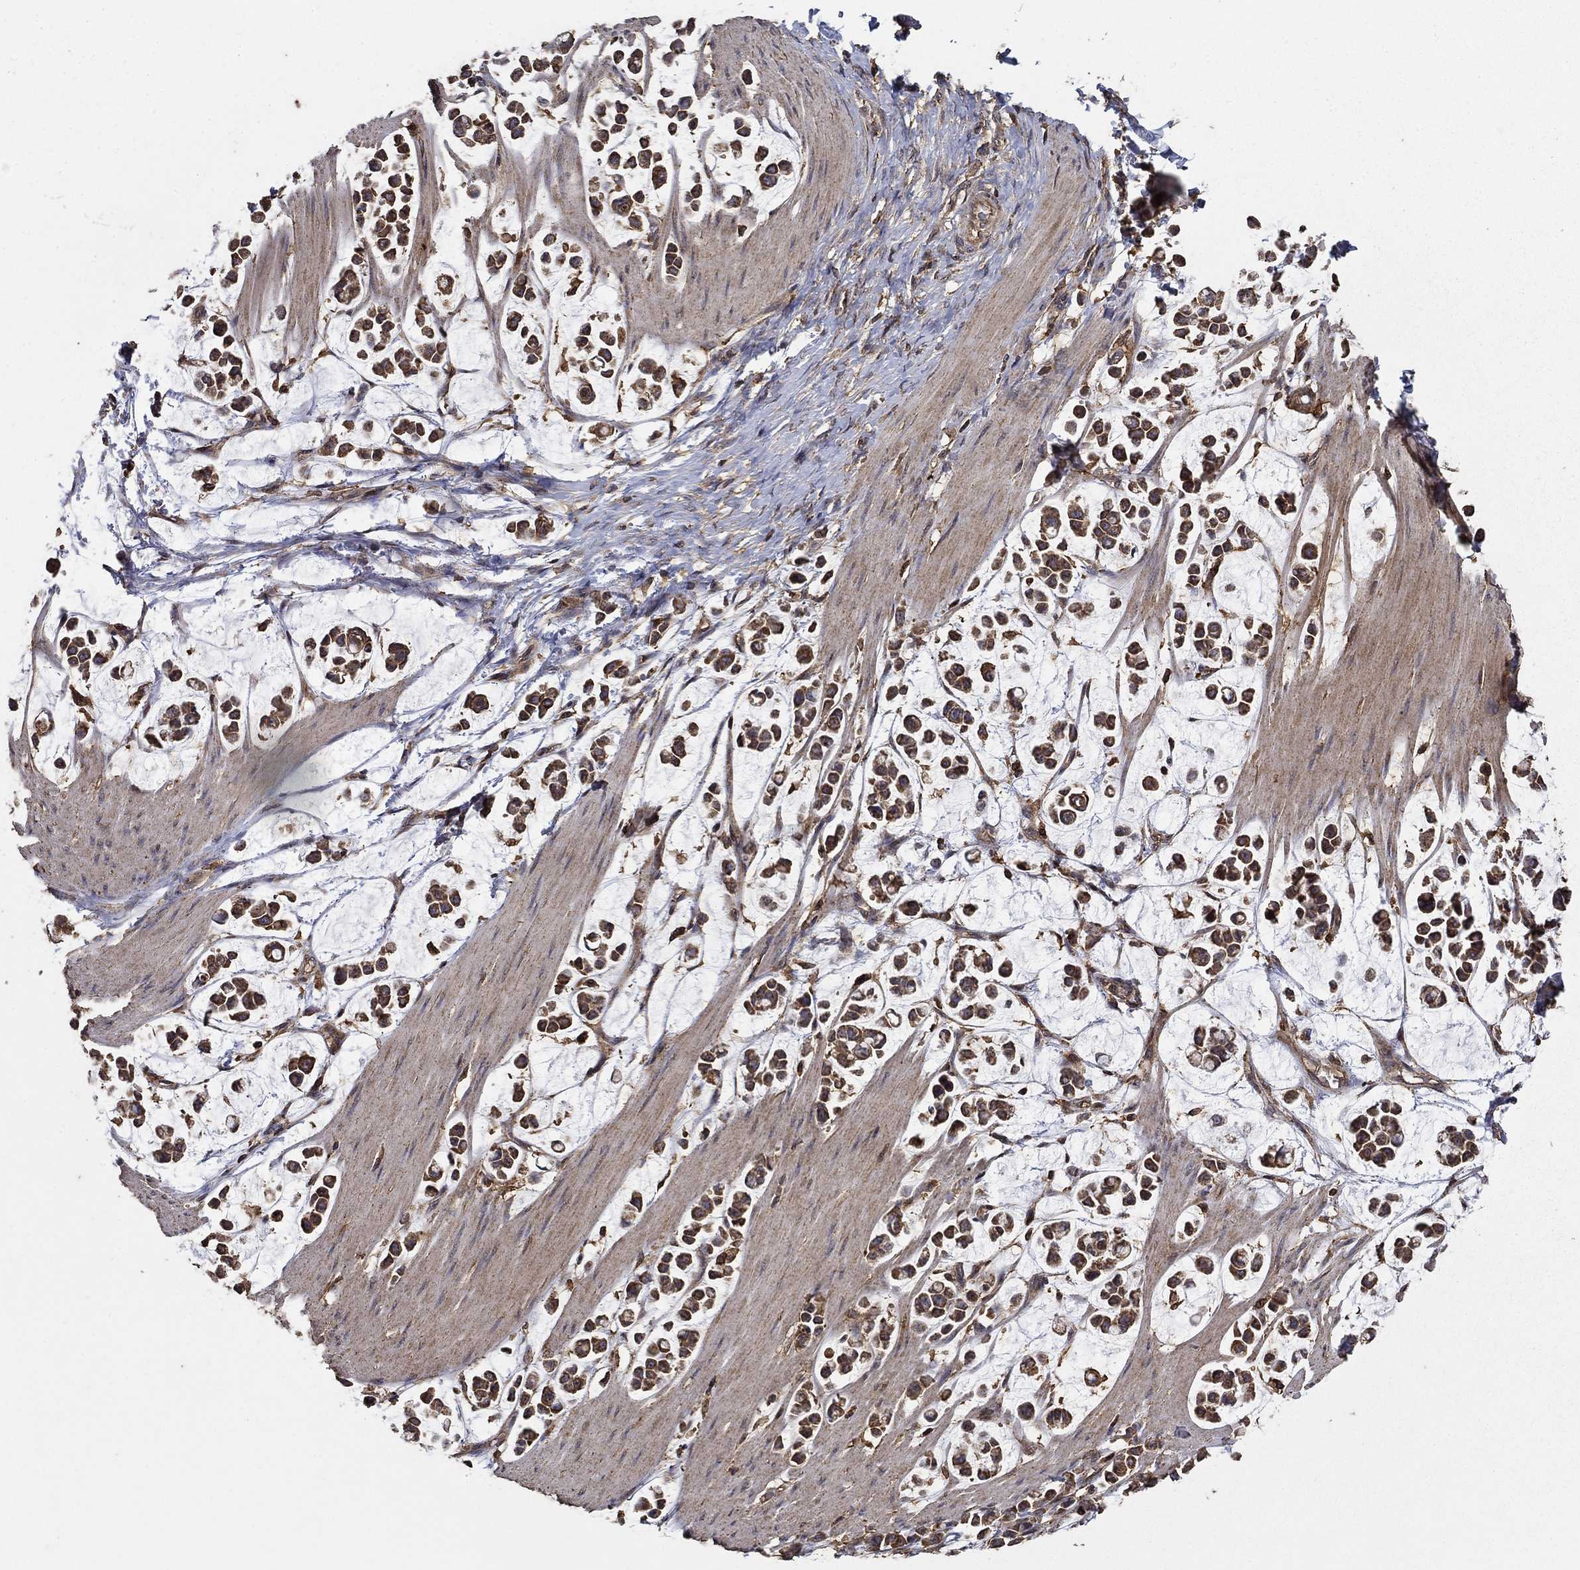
{"staining": {"intensity": "strong", "quantity": ">75%", "location": "cytoplasmic/membranous"}, "tissue": "stomach cancer", "cell_type": "Tumor cells", "image_type": "cancer", "snomed": [{"axis": "morphology", "description": "Adenocarcinoma, NOS"}, {"axis": "topography", "description": "Stomach"}], "caption": "Tumor cells demonstrate high levels of strong cytoplasmic/membranous staining in about >75% of cells in human adenocarcinoma (stomach).", "gene": "IFRD1", "patient": {"sex": "male", "age": 82}}